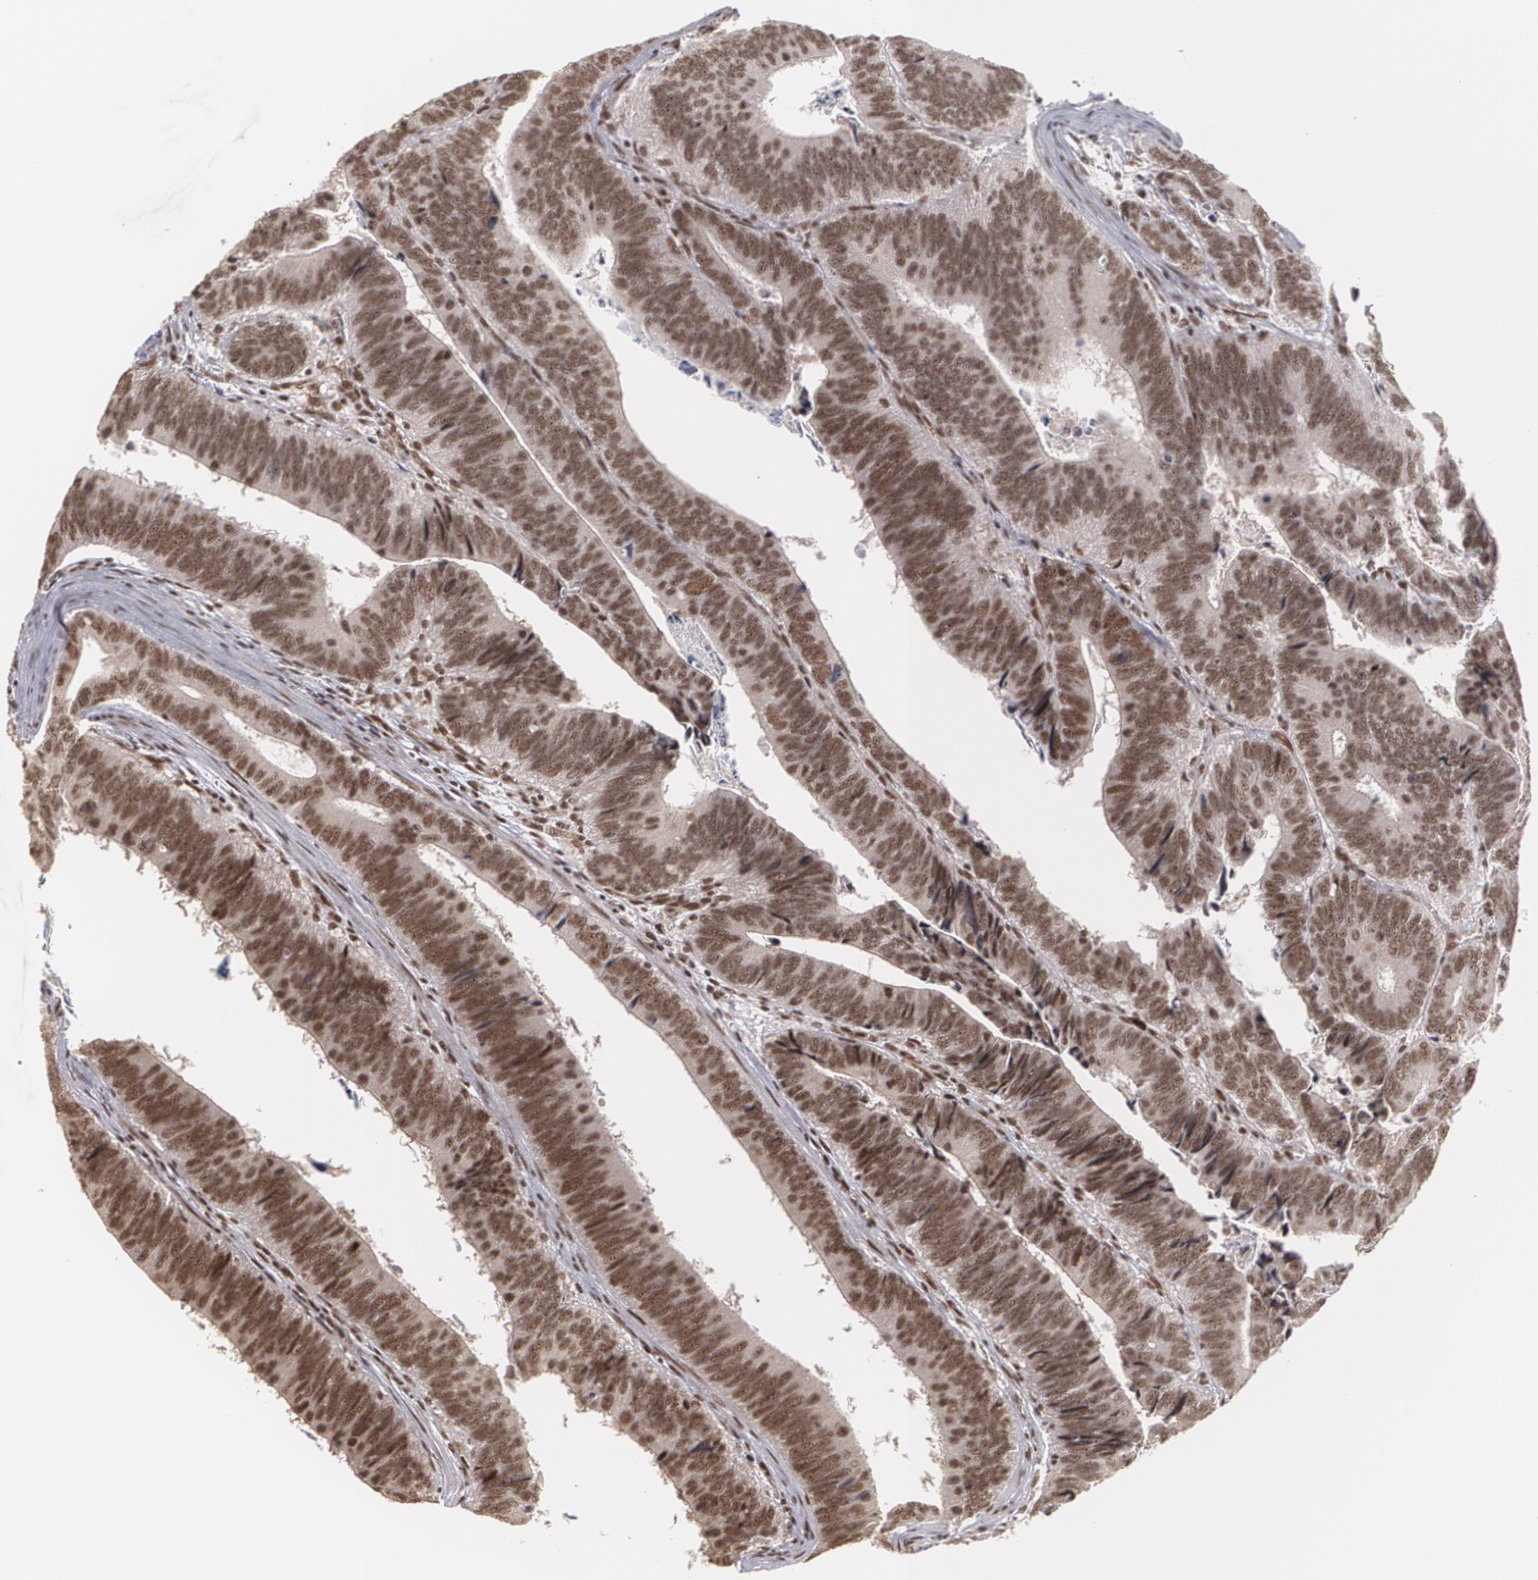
{"staining": {"intensity": "moderate", "quantity": ">75%", "location": "cytoplasmic/membranous,nuclear"}, "tissue": "colorectal cancer", "cell_type": "Tumor cells", "image_type": "cancer", "snomed": [{"axis": "morphology", "description": "Adenocarcinoma, NOS"}, {"axis": "topography", "description": "Colon"}], "caption": "A histopathology image showing moderate cytoplasmic/membranous and nuclear expression in approximately >75% of tumor cells in adenocarcinoma (colorectal), as visualized by brown immunohistochemical staining.", "gene": "ZNF75A", "patient": {"sex": "male", "age": 72}}